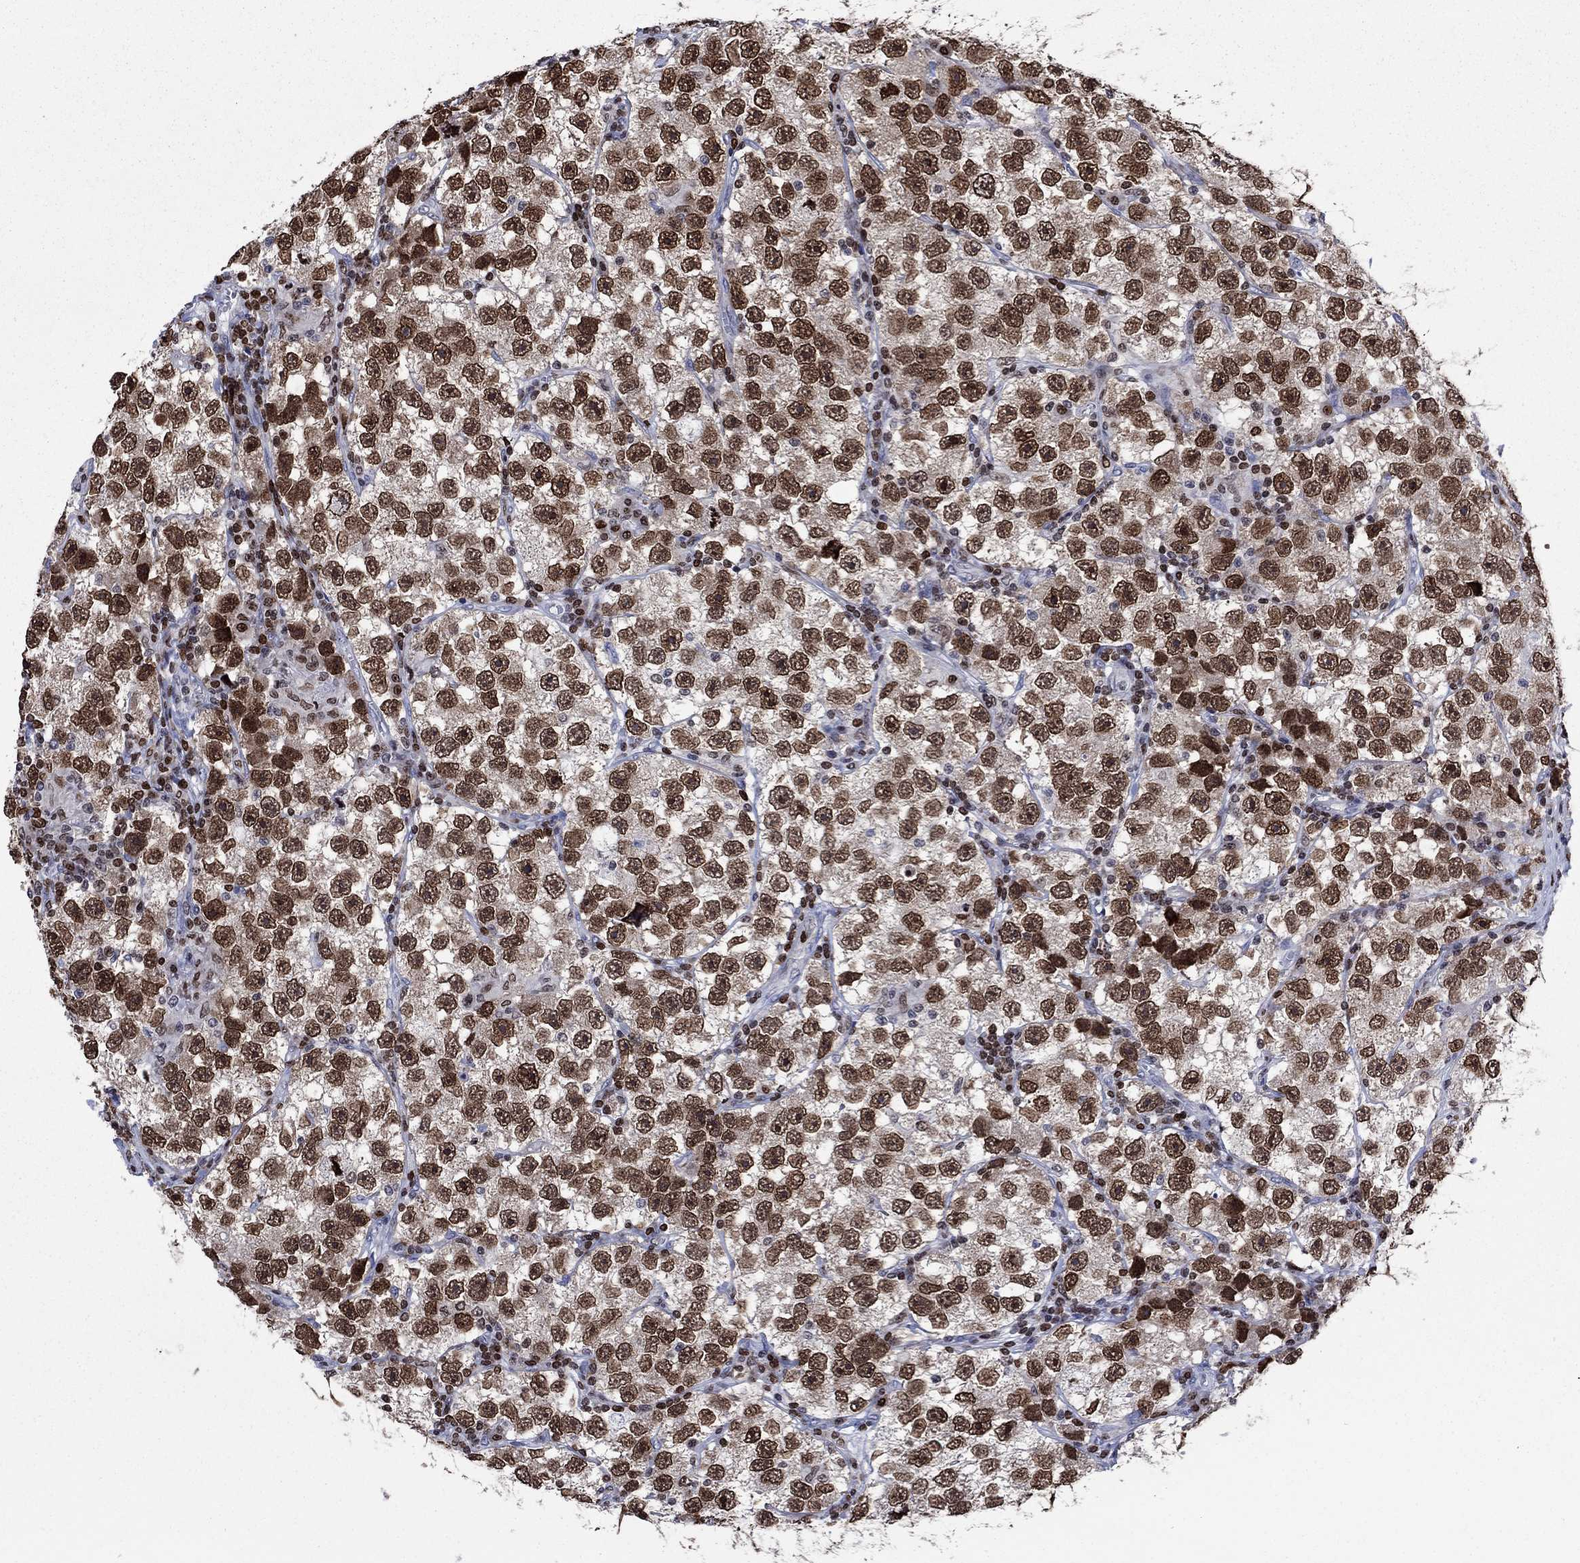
{"staining": {"intensity": "moderate", "quantity": ">75%", "location": "nuclear"}, "tissue": "testis cancer", "cell_type": "Tumor cells", "image_type": "cancer", "snomed": [{"axis": "morphology", "description": "Seminoma, NOS"}, {"axis": "topography", "description": "Testis"}], "caption": "This is an image of IHC staining of testis cancer (seminoma), which shows moderate expression in the nuclear of tumor cells.", "gene": "HMGA1", "patient": {"sex": "male", "age": 26}}